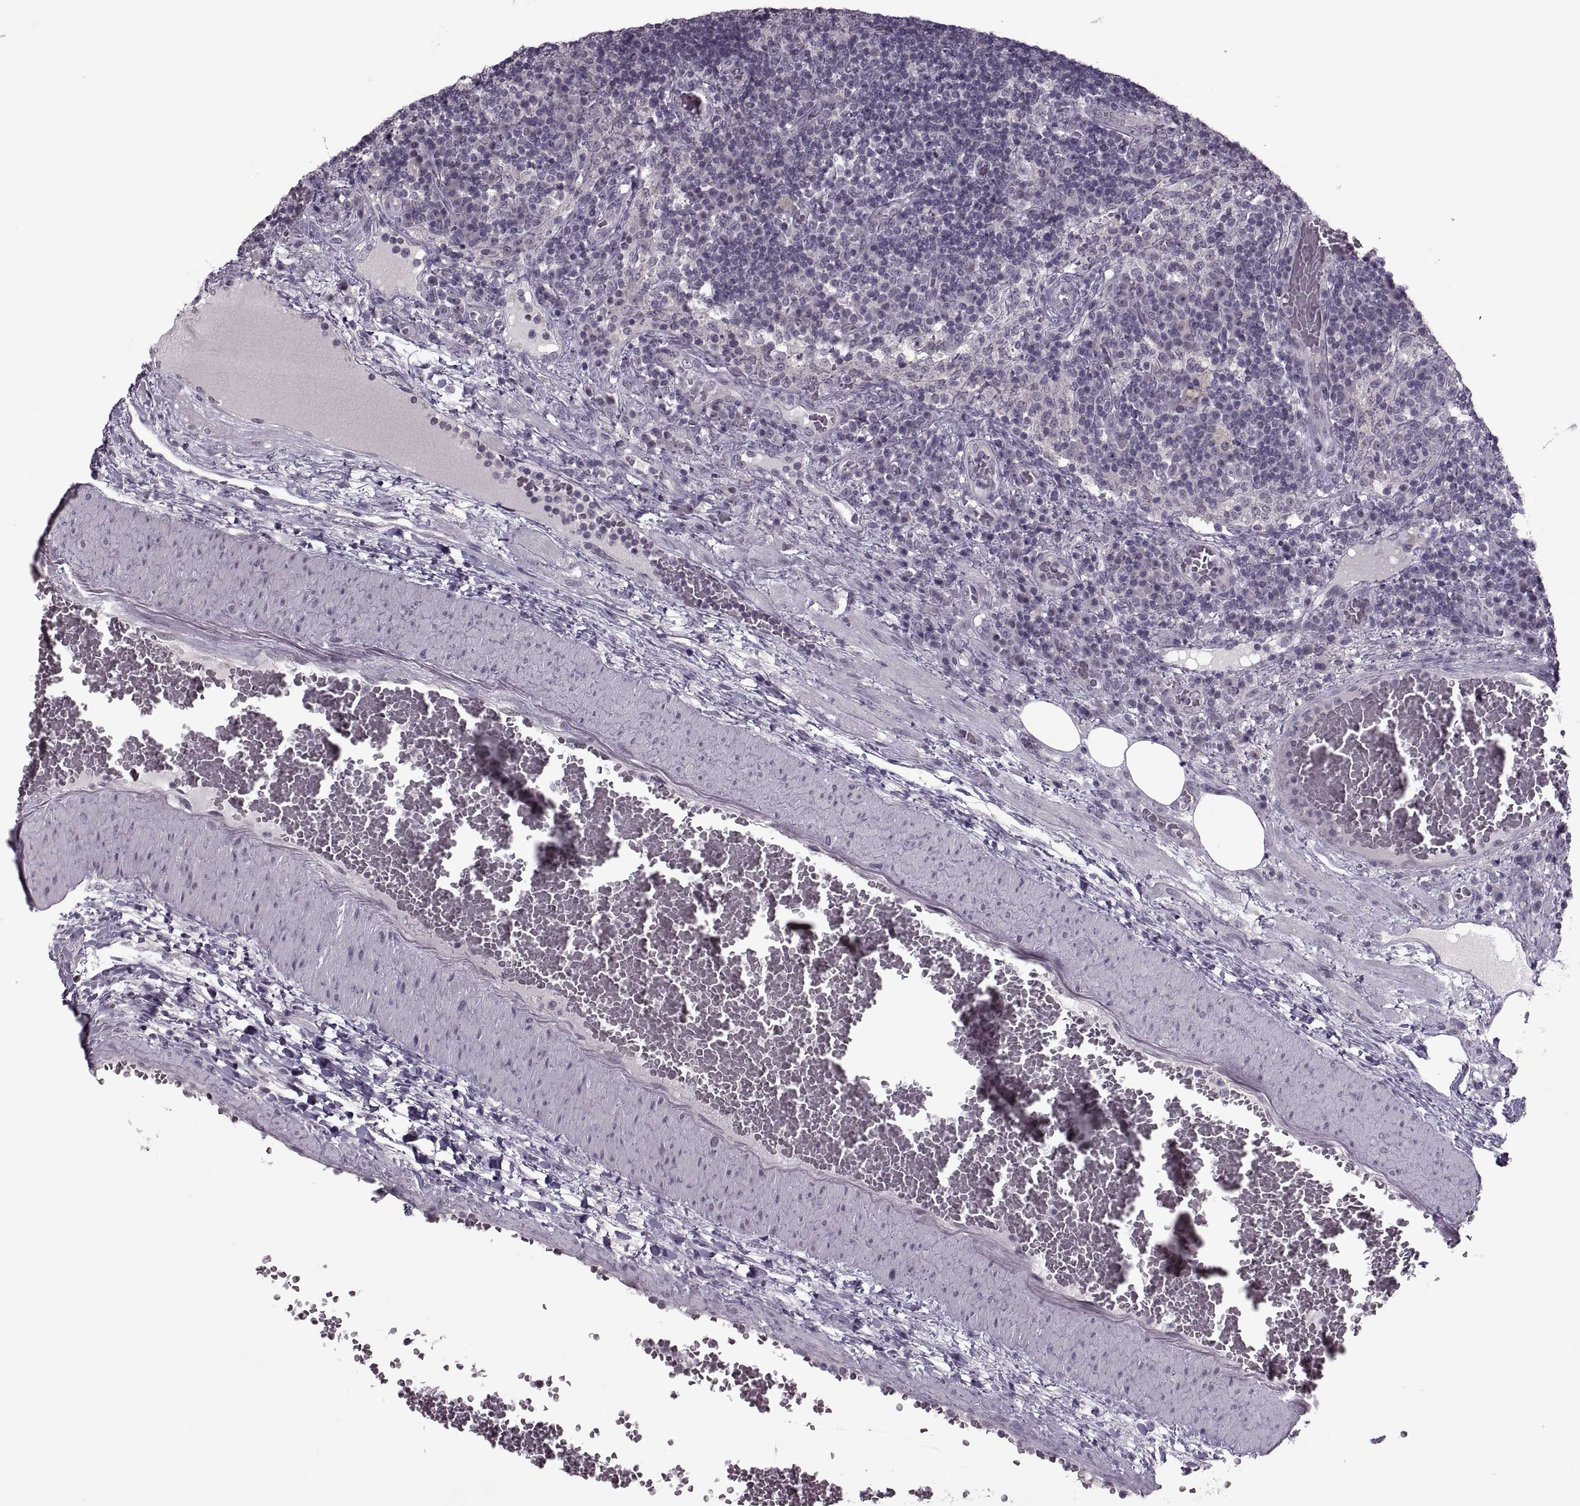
{"staining": {"intensity": "negative", "quantity": "none", "location": "none"}, "tissue": "lymph node", "cell_type": "Germinal center cells", "image_type": "normal", "snomed": [{"axis": "morphology", "description": "Normal tissue, NOS"}, {"axis": "topography", "description": "Lymph node"}], "caption": "The micrograph shows no significant expression in germinal center cells of lymph node.", "gene": "MGAT4D", "patient": {"sex": "male", "age": 63}}